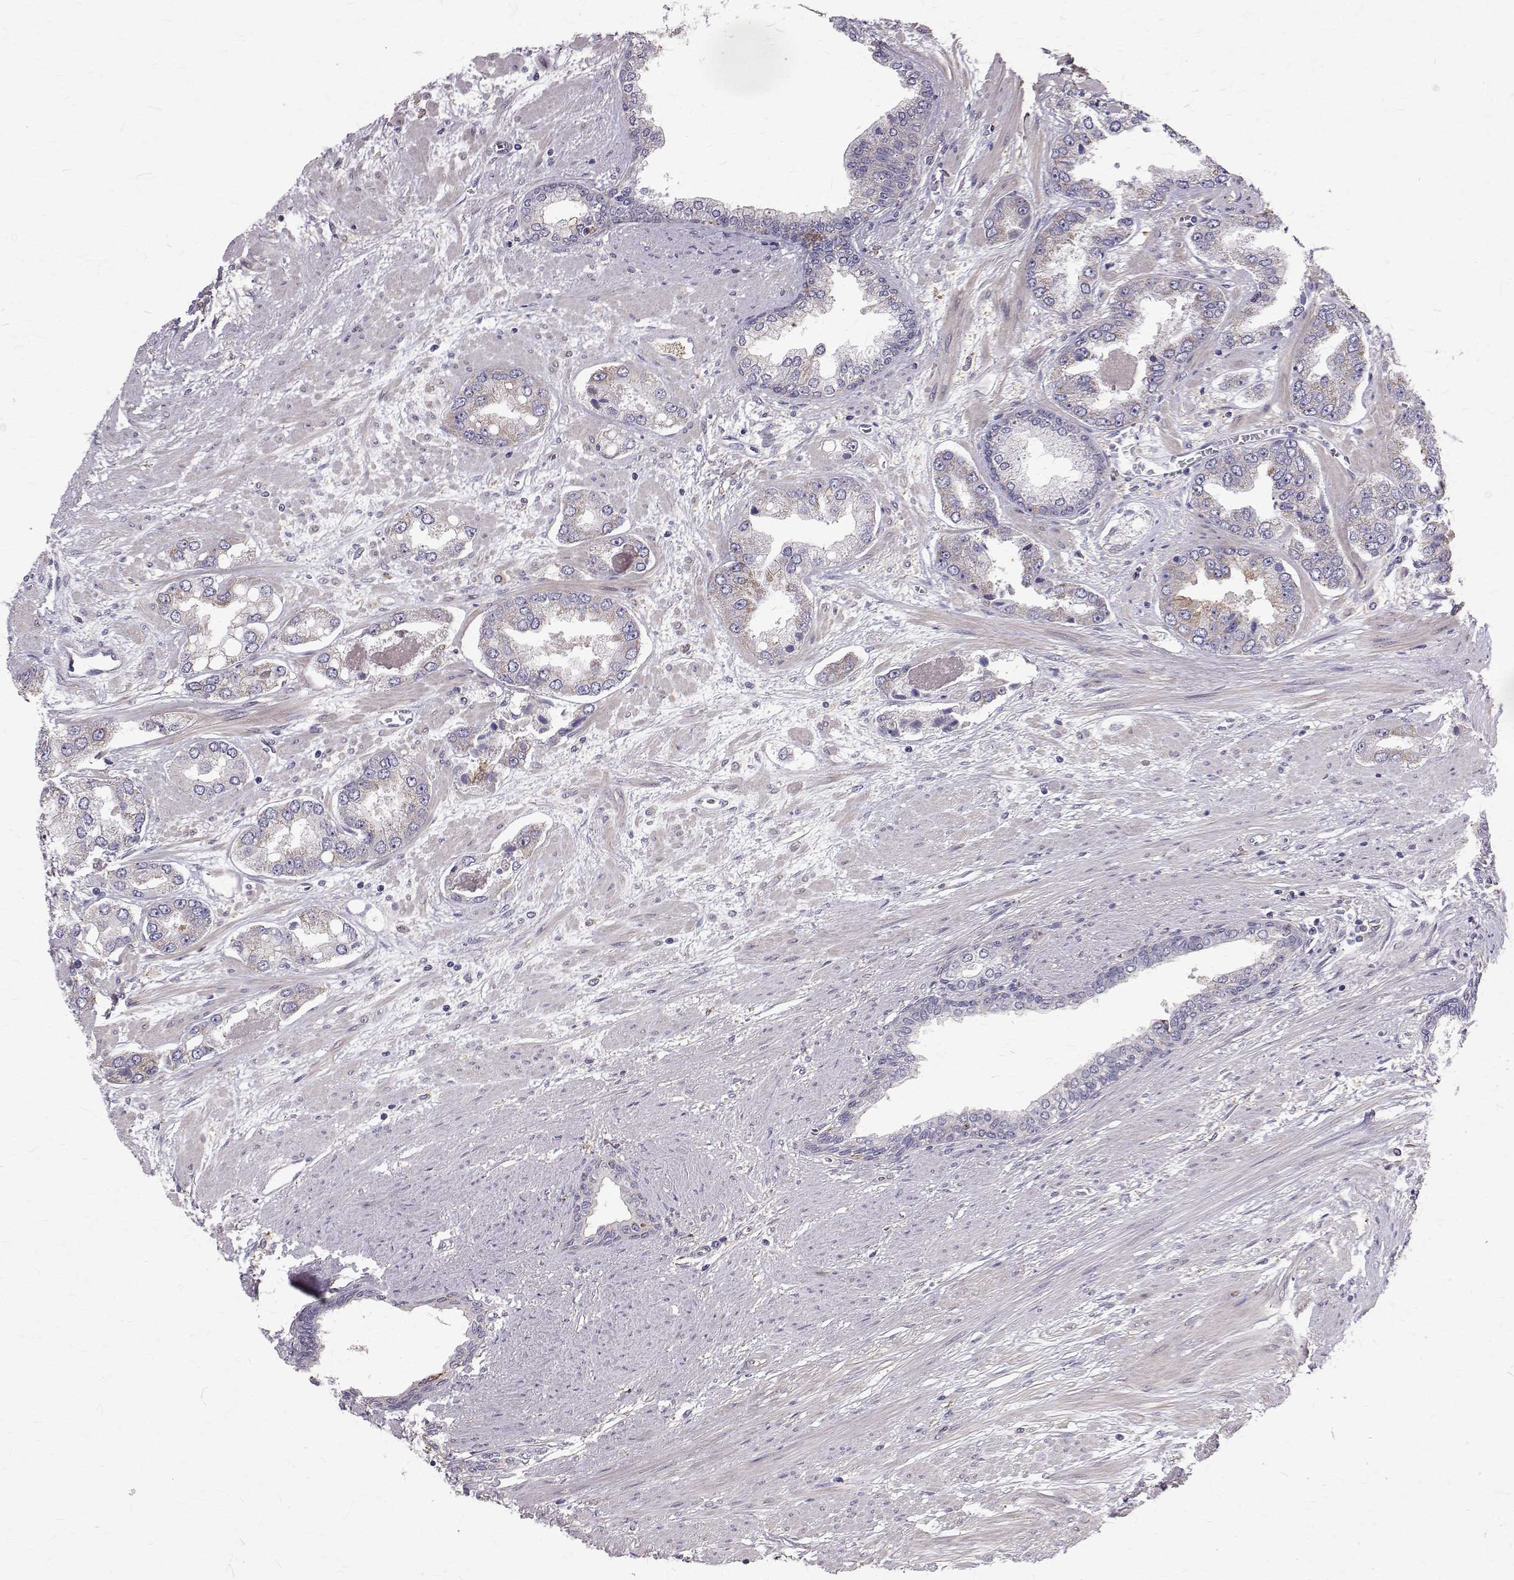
{"staining": {"intensity": "negative", "quantity": "none", "location": "none"}, "tissue": "prostate cancer", "cell_type": "Tumor cells", "image_type": "cancer", "snomed": [{"axis": "morphology", "description": "Adenocarcinoma, Low grade"}, {"axis": "topography", "description": "Prostate"}], "caption": "Immunohistochemical staining of human prostate adenocarcinoma (low-grade) reveals no significant expression in tumor cells. The staining was performed using DAB (3,3'-diaminobenzidine) to visualize the protein expression in brown, while the nuclei were stained in blue with hematoxylin (Magnification: 20x).", "gene": "CCDC89", "patient": {"sex": "male", "age": 60}}